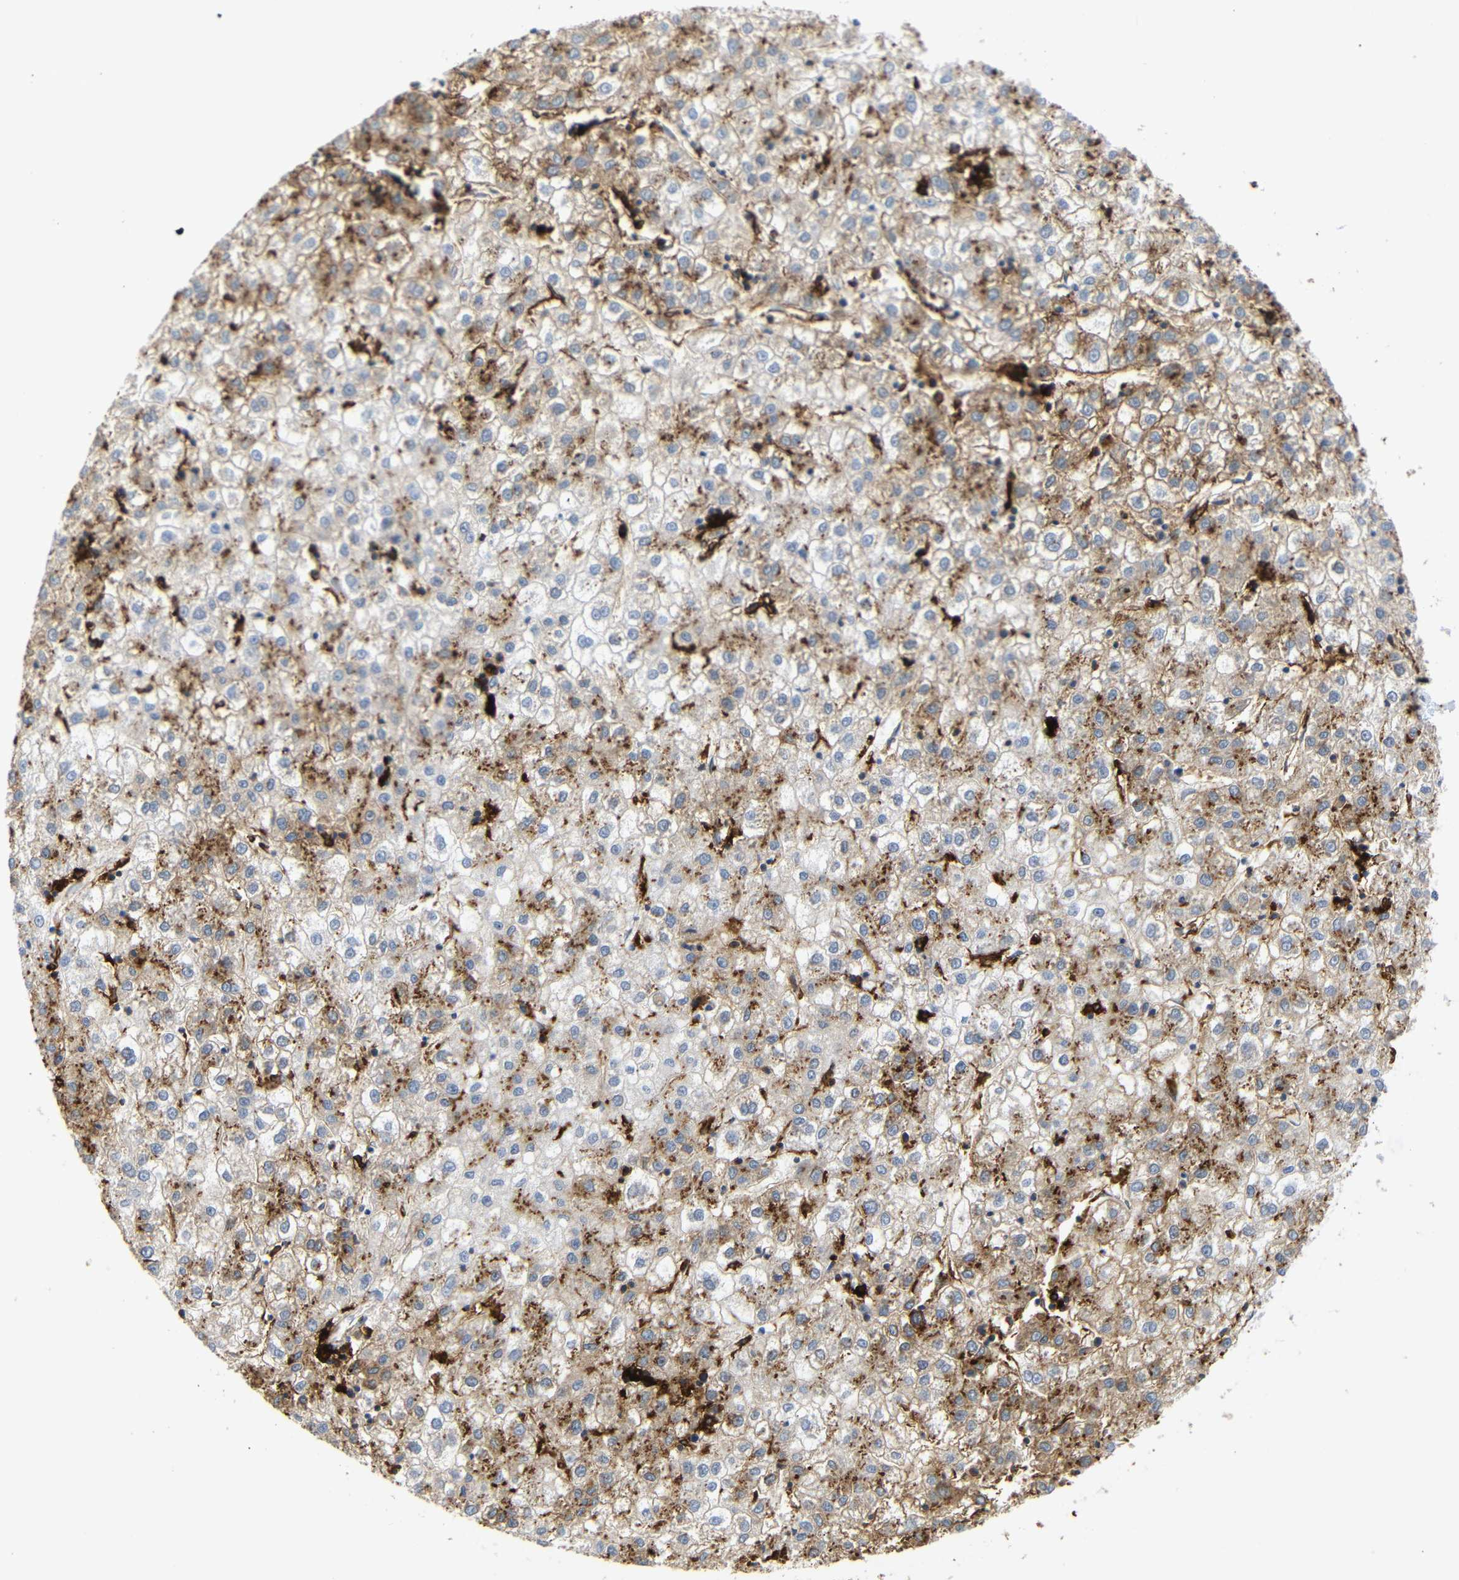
{"staining": {"intensity": "moderate", "quantity": ">75%", "location": "cytoplasmic/membranous"}, "tissue": "liver cancer", "cell_type": "Tumor cells", "image_type": "cancer", "snomed": [{"axis": "morphology", "description": "Carcinoma, Hepatocellular, NOS"}, {"axis": "topography", "description": "Liver"}], "caption": "An image showing moderate cytoplasmic/membranous expression in about >75% of tumor cells in liver hepatocellular carcinoma, as visualized by brown immunohistochemical staining.", "gene": "HLA-DQB1", "patient": {"sex": "male", "age": 72}}